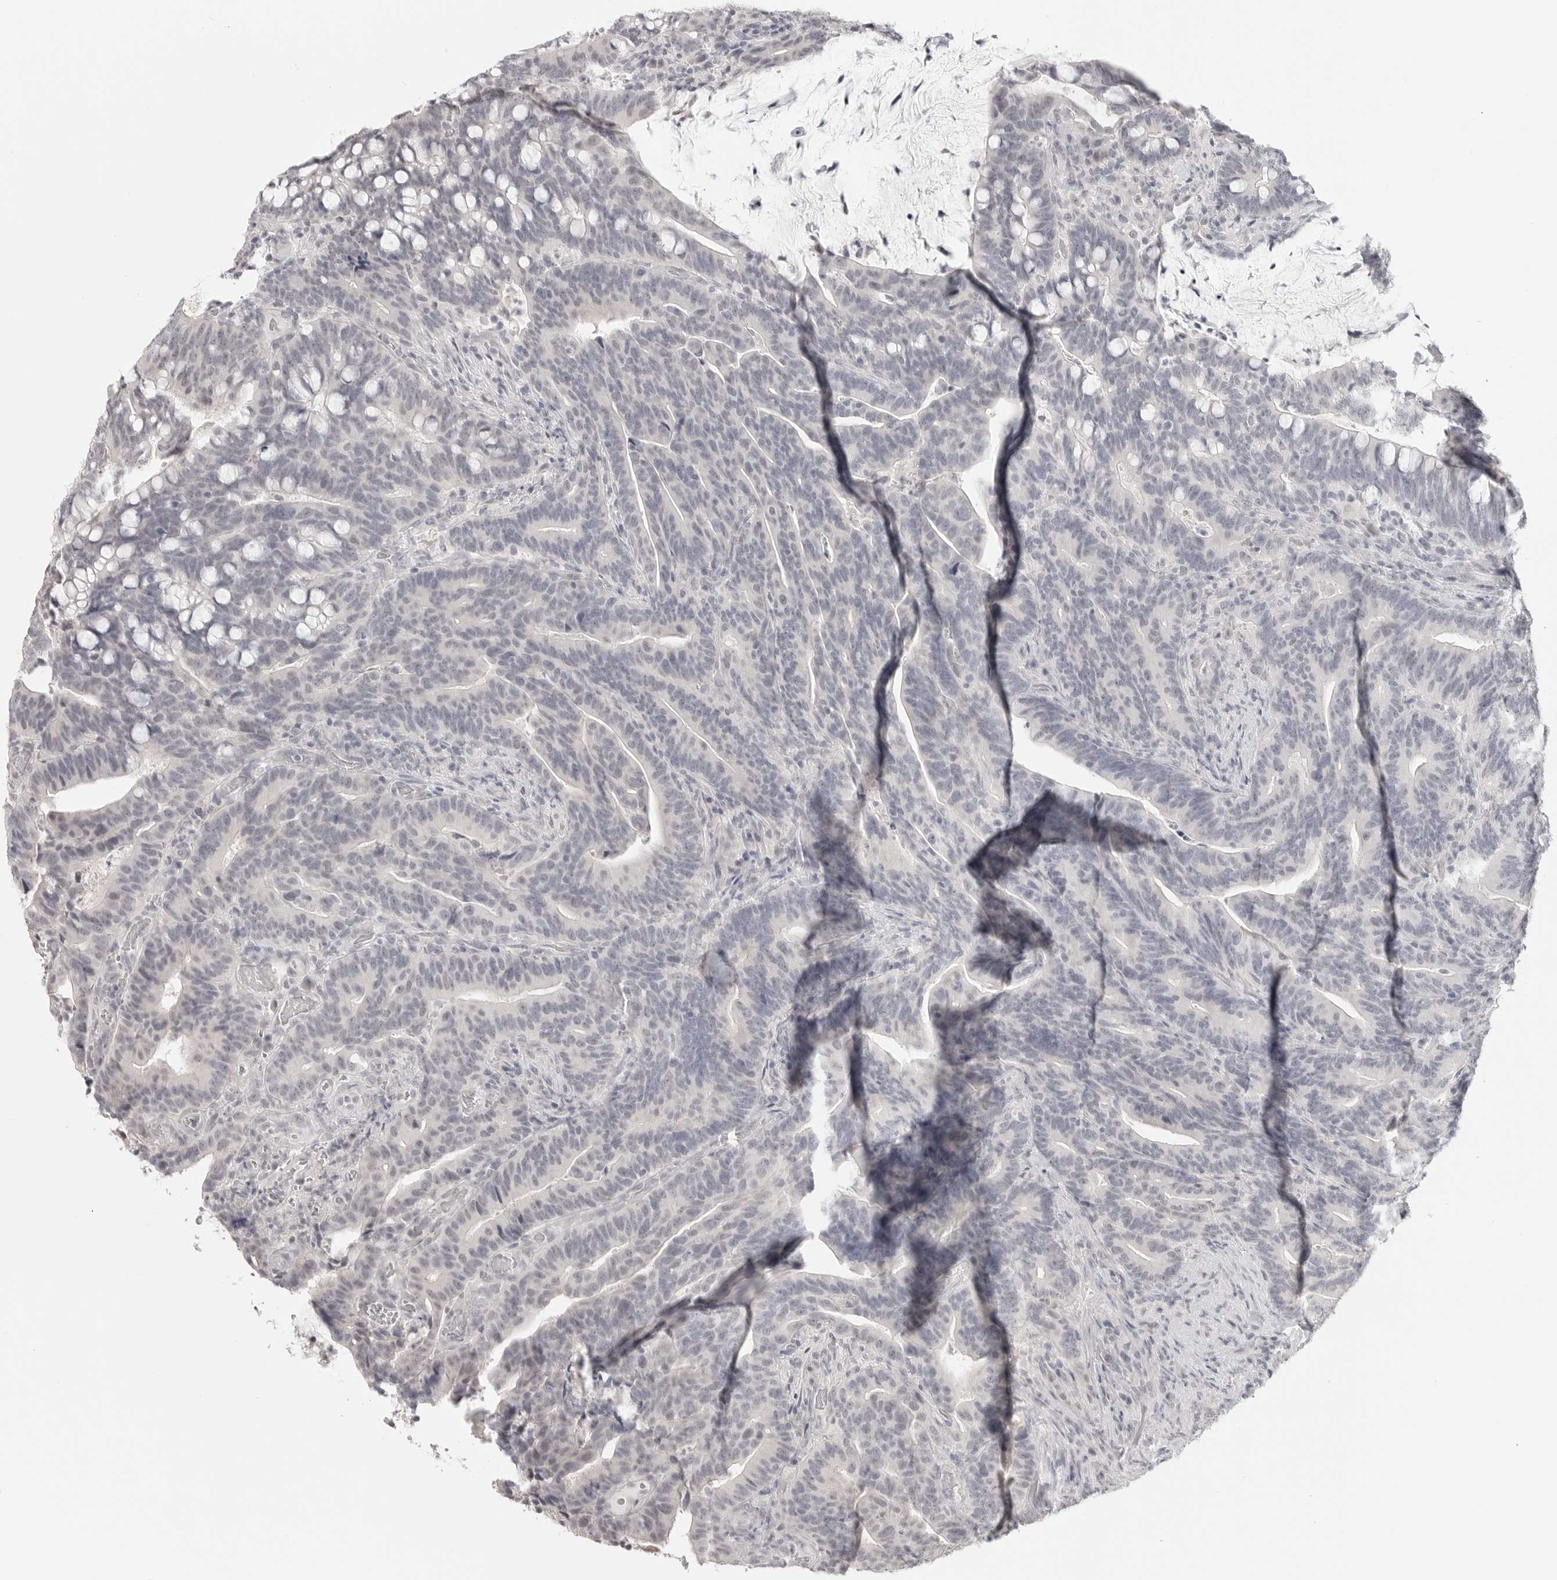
{"staining": {"intensity": "negative", "quantity": "none", "location": "none"}, "tissue": "colorectal cancer", "cell_type": "Tumor cells", "image_type": "cancer", "snomed": [{"axis": "morphology", "description": "Adenocarcinoma, NOS"}, {"axis": "topography", "description": "Colon"}], "caption": "The histopathology image exhibits no staining of tumor cells in colorectal cancer (adenocarcinoma).", "gene": "KLK11", "patient": {"sex": "female", "age": 66}}